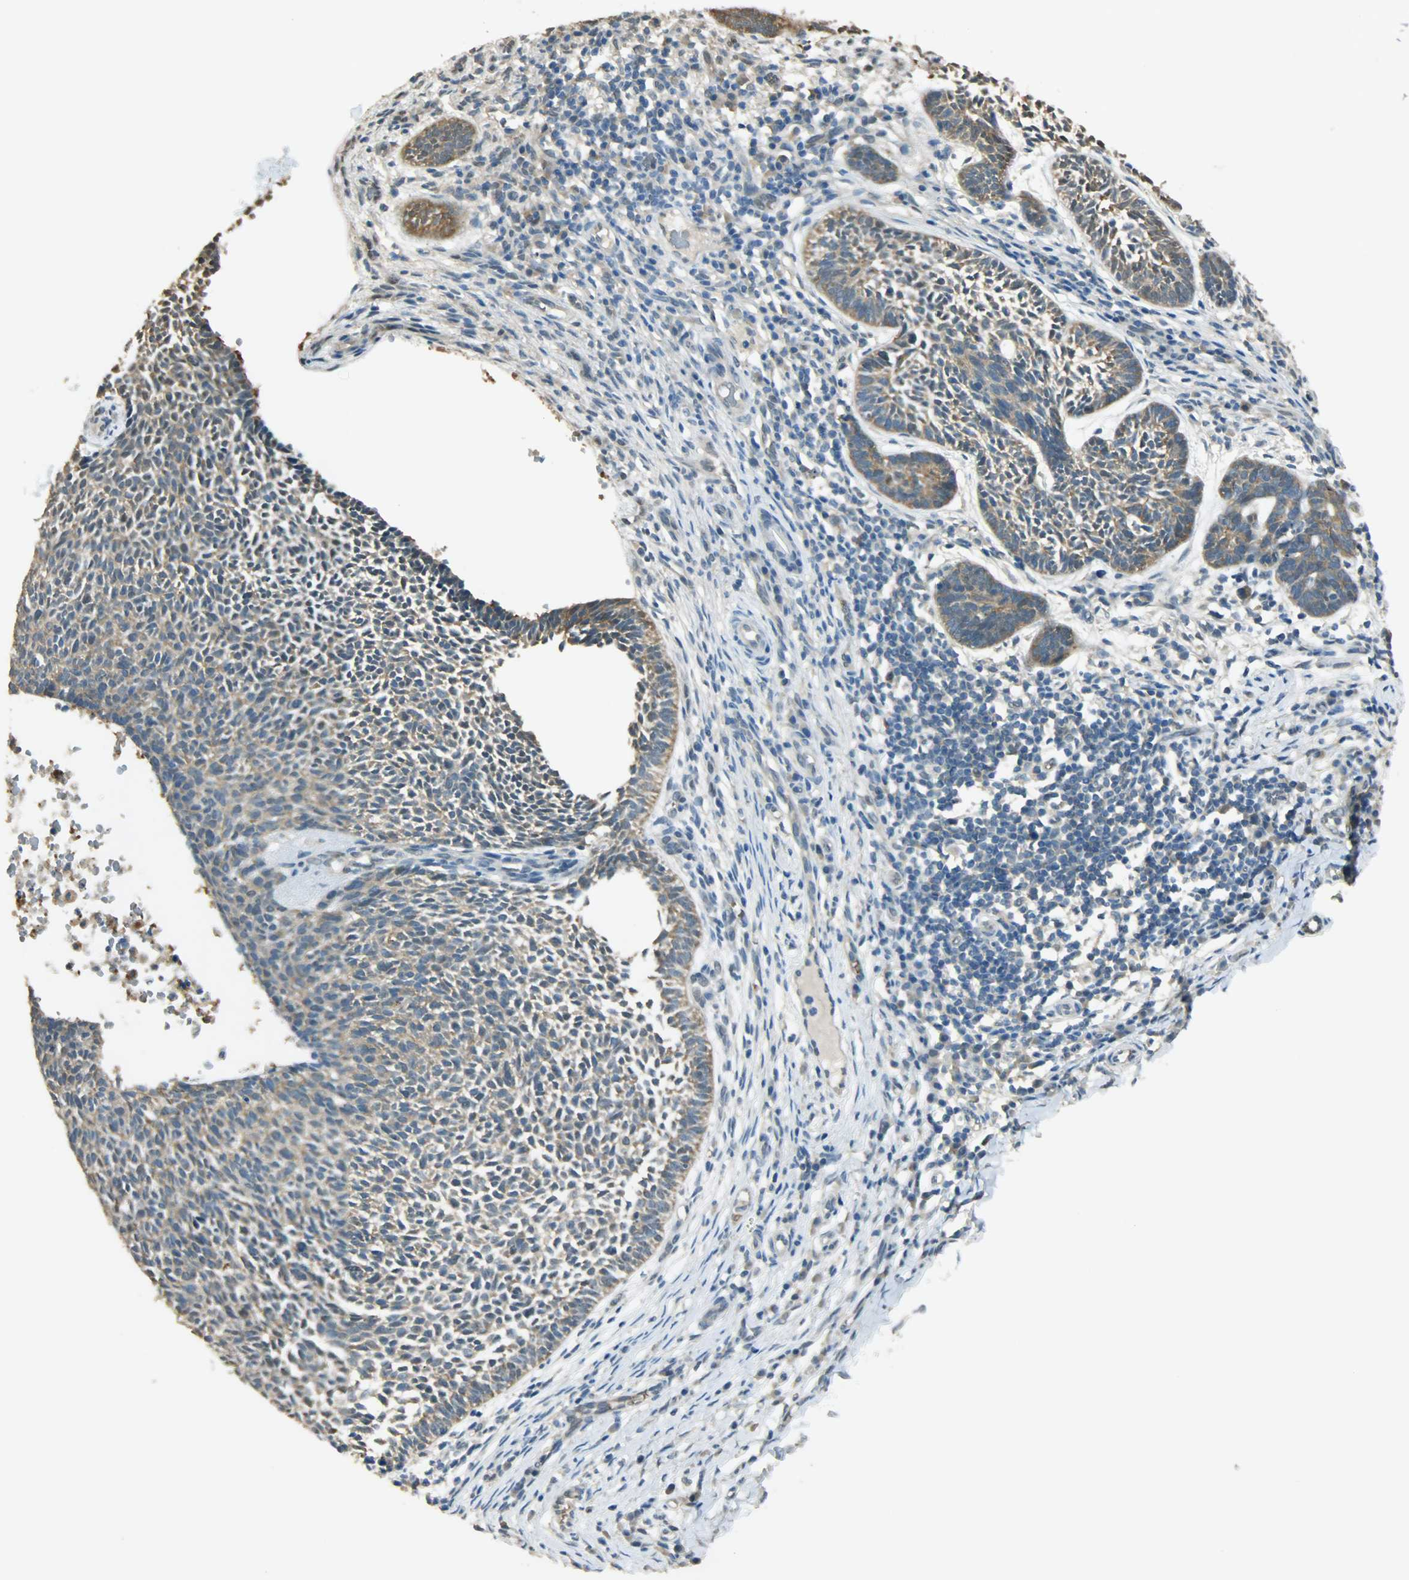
{"staining": {"intensity": "moderate", "quantity": ">75%", "location": "cytoplasmic/membranous"}, "tissue": "skin cancer", "cell_type": "Tumor cells", "image_type": "cancer", "snomed": [{"axis": "morphology", "description": "Normal tissue, NOS"}, {"axis": "morphology", "description": "Basal cell carcinoma"}, {"axis": "topography", "description": "Skin"}], "caption": "Skin cancer (basal cell carcinoma) tissue demonstrates moderate cytoplasmic/membranous staining in about >75% of tumor cells, visualized by immunohistochemistry.", "gene": "PRMT5", "patient": {"sex": "male", "age": 87}}